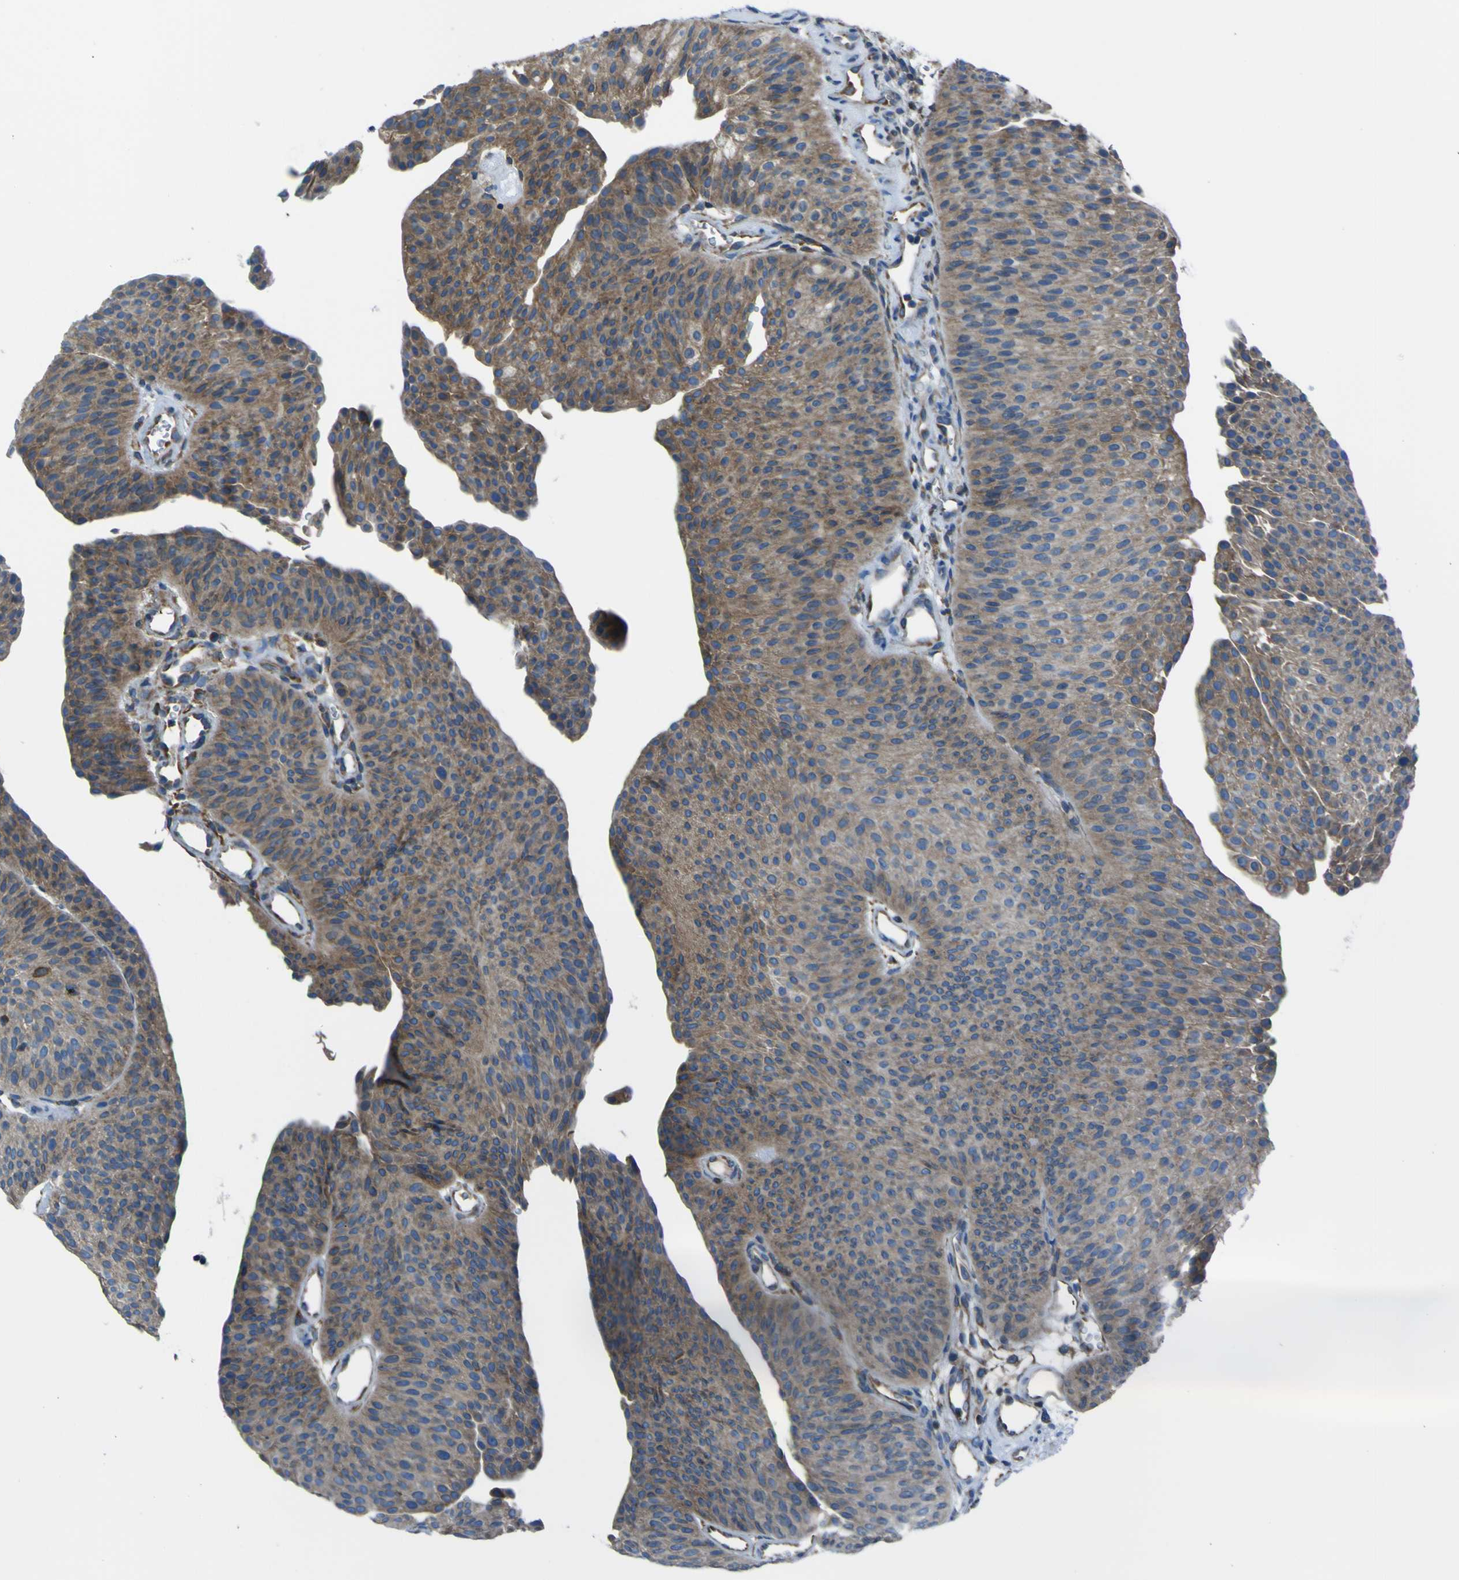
{"staining": {"intensity": "moderate", "quantity": ">75%", "location": "cytoplasmic/membranous"}, "tissue": "urothelial cancer", "cell_type": "Tumor cells", "image_type": "cancer", "snomed": [{"axis": "morphology", "description": "Urothelial carcinoma, Low grade"}, {"axis": "topography", "description": "Urinary bladder"}], "caption": "Protein staining of urothelial cancer tissue demonstrates moderate cytoplasmic/membranous expression in approximately >75% of tumor cells.", "gene": "STIM1", "patient": {"sex": "female", "age": 60}}